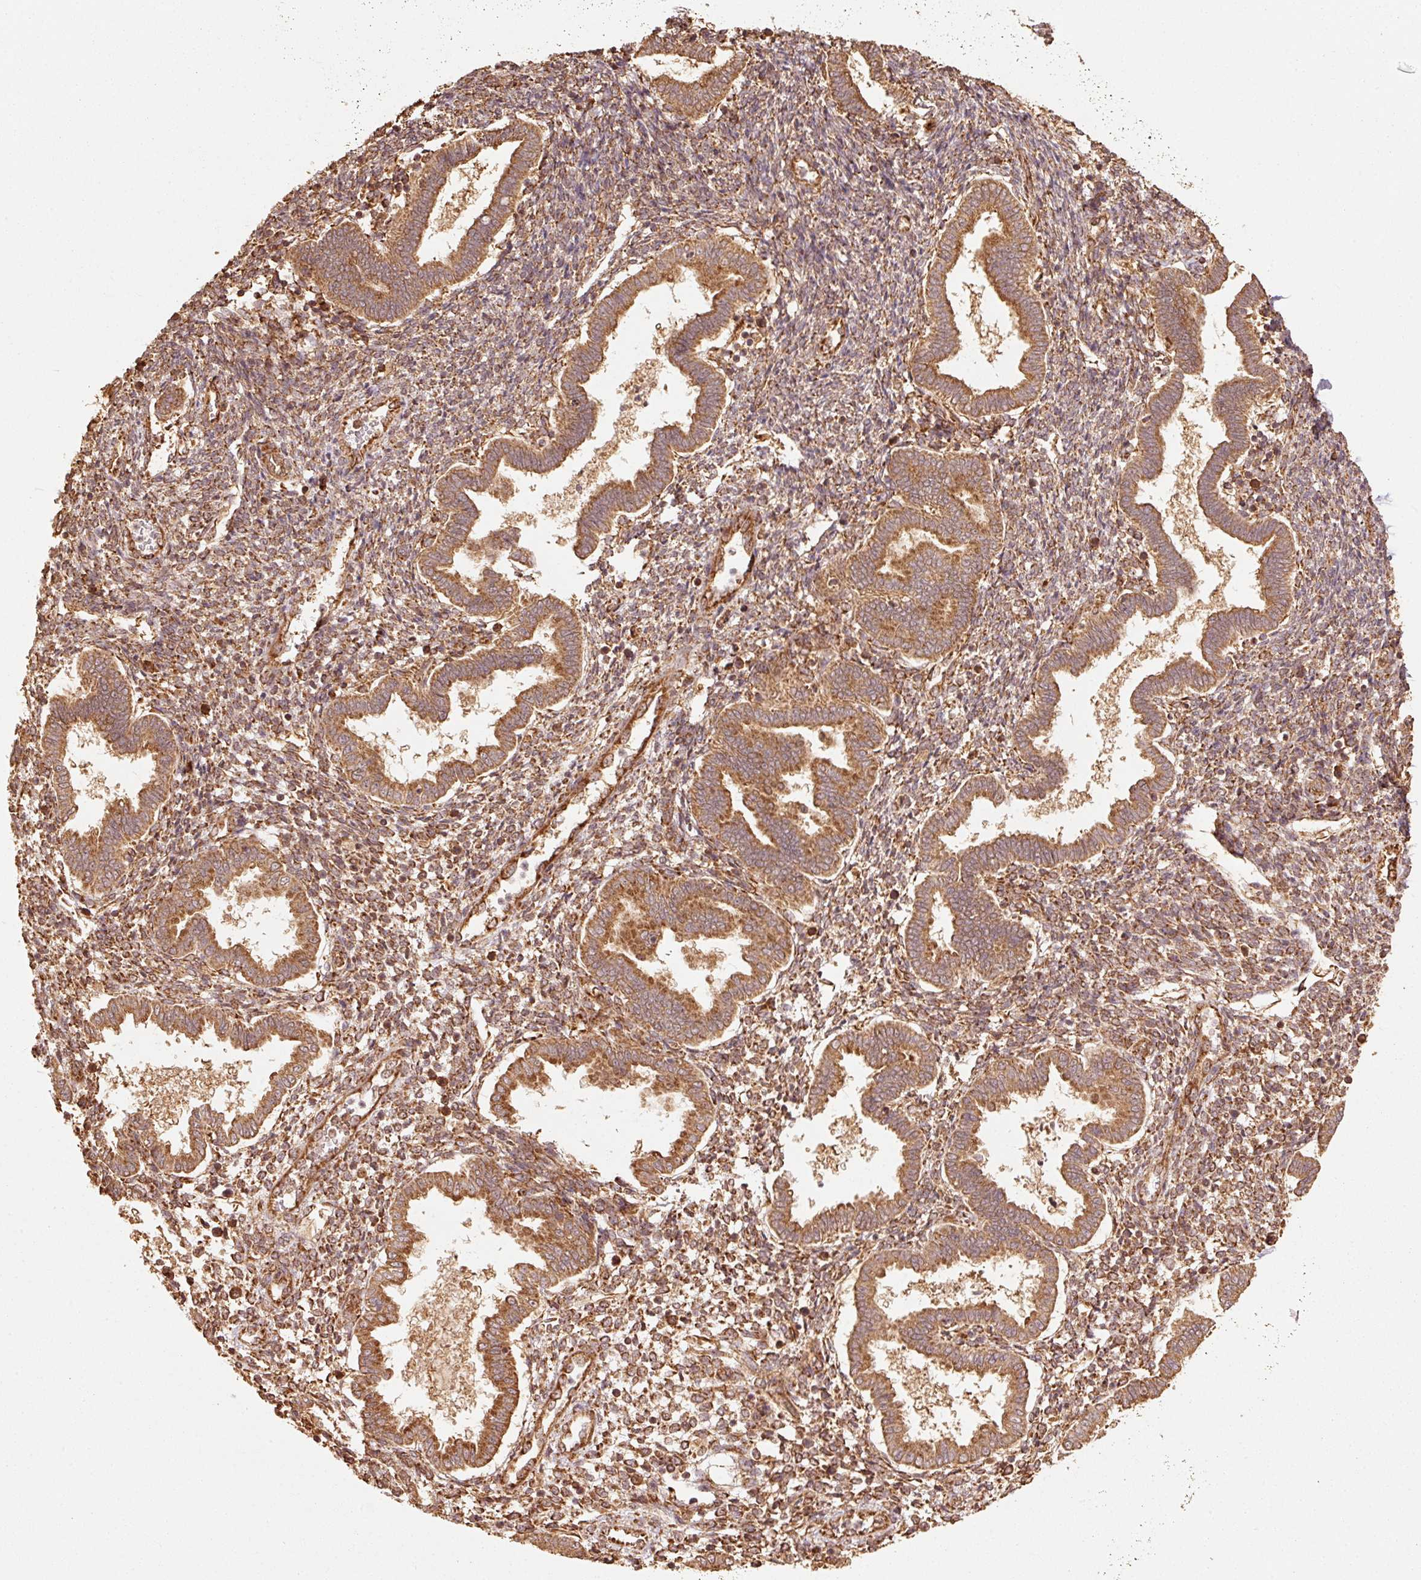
{"staining": {"intensity": "moderate", "quantity": ">75%", "location": "cytoplasmic/membranous"}, "tissue": "endometrium", "cell_type": "Cells in endometrial stroma", "image_type": "normal", "snomed": [{"axis": "morphology", "description": "Normal tissue, NOS"}, {"axis": "topography", "description": "Endometrium"}], "caption": "Endometrium stained with immunohistochemistry shows moderate cytoplasmic/membranous expression in about >75% of cells in endometrial stroma.", "gene": "MRPL16", "patient": {"sex": "female", "age": 24}}